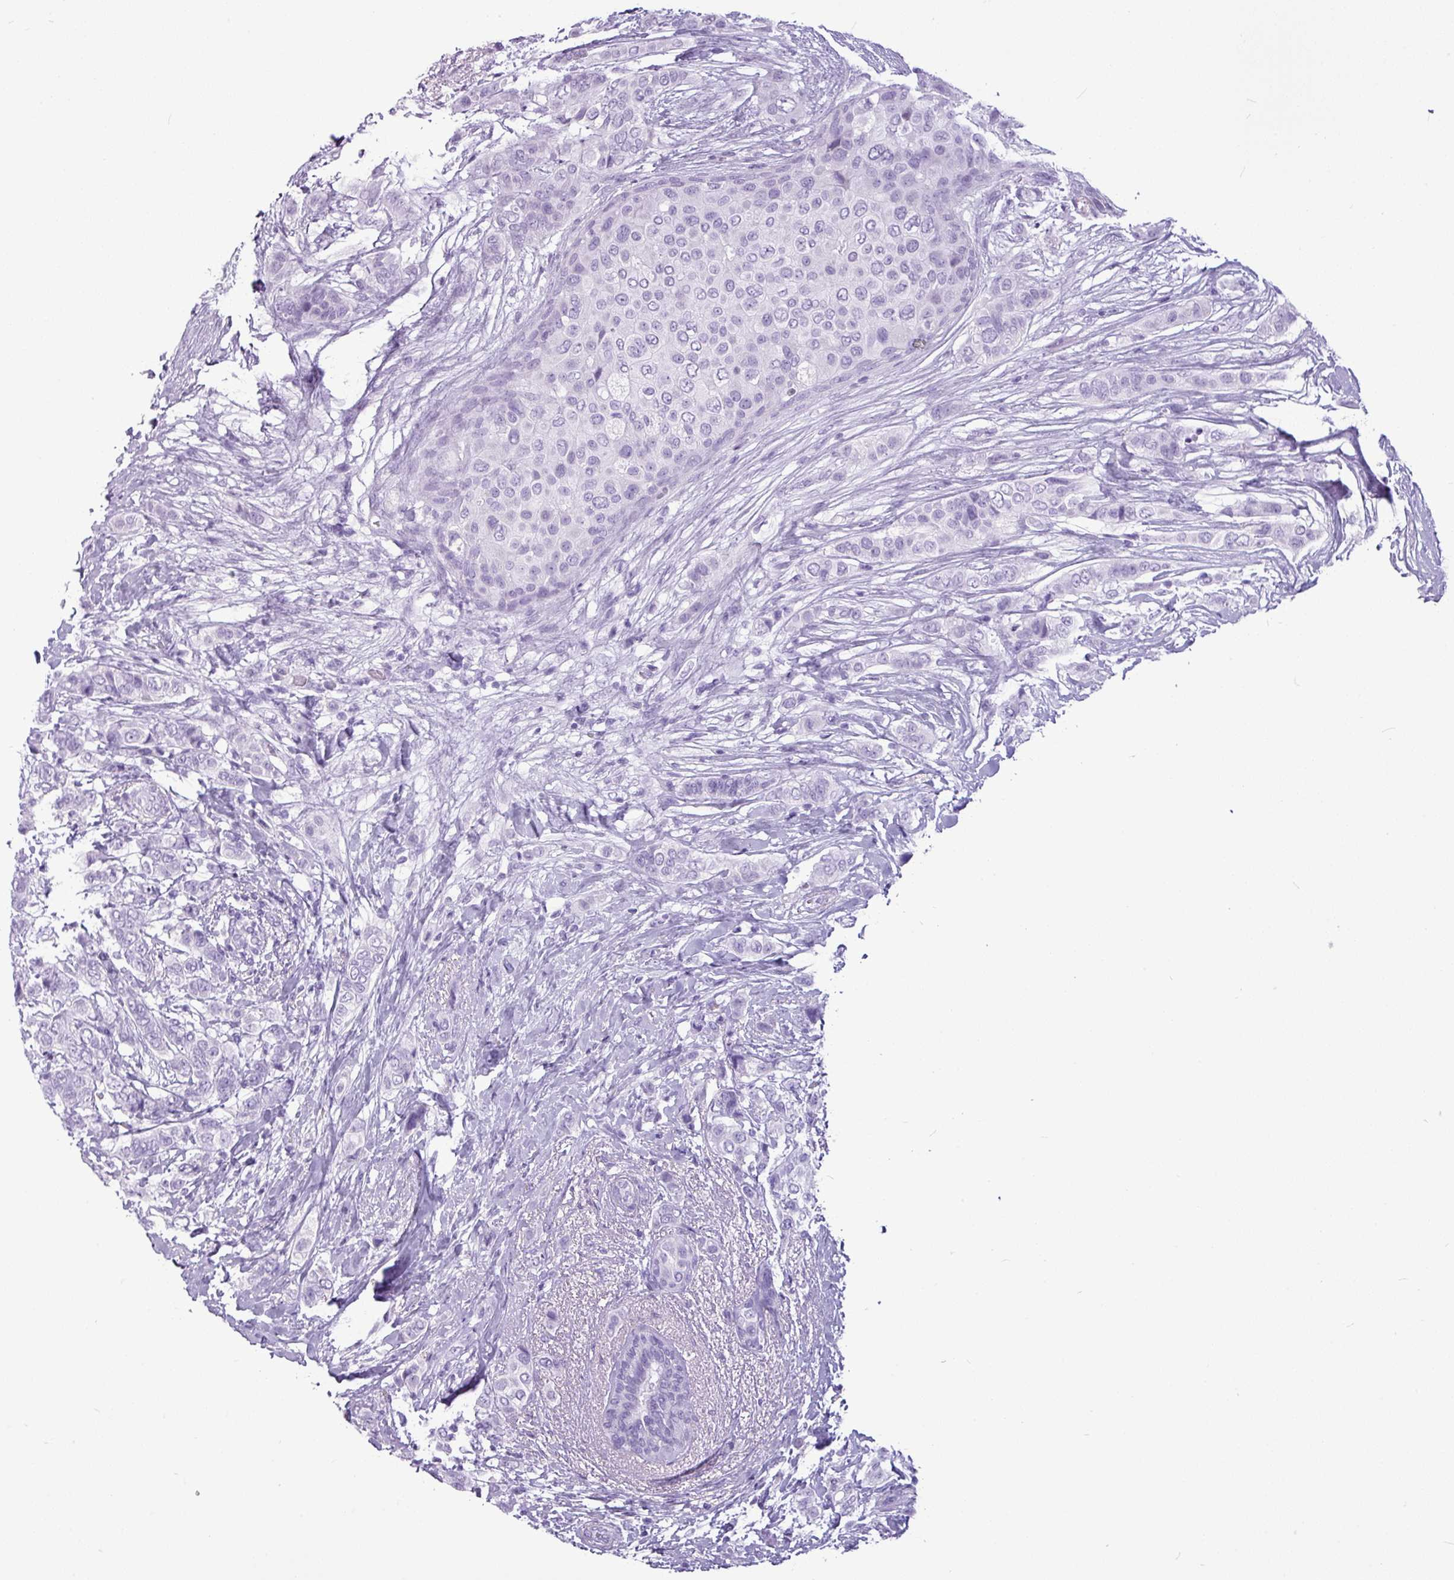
{"staining": {"intensity": "negative", "quantity": "none", "location": "none"}, "tissue": "breast cancer", "cell_type": "Tumor cells", "image_type": "cancer", "snomed": [{"axis": "morphology", "description": "Lobular carcinoma"}, {"axis": "topography", "description": "Breast"}], "caption": "Immunohistochemistry micrograph of human breast lobular carcinoma stained for a protein (brown), which reveals no positivity in tumor cells. (DAB IHC visualized using brightfield microscopy, high magnification).", "gene": "AMY1B", "patient": {"sex": "female", "age": 51}}